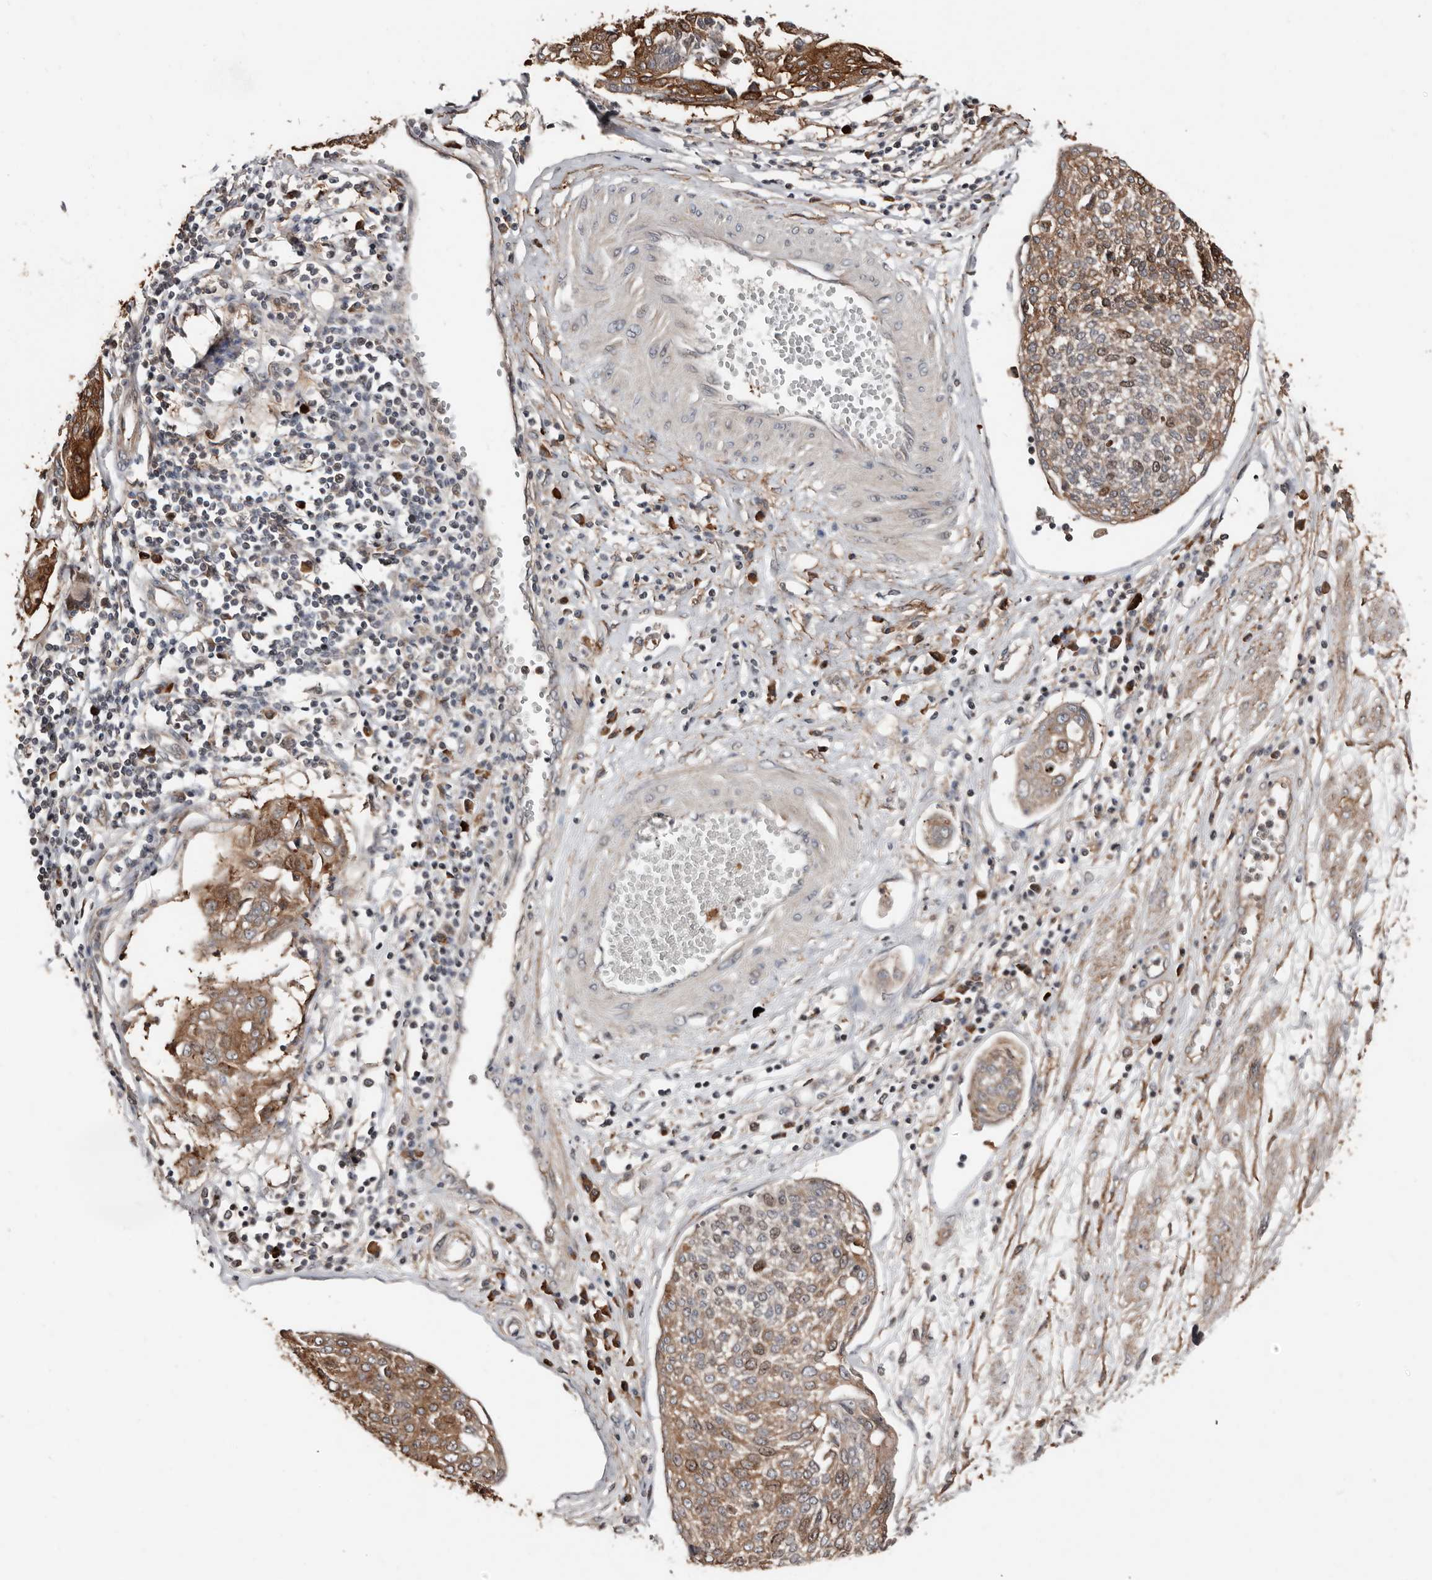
{"staining": {"intensity": "moderate", "quantity": ">75%", "location": "cytoplasmic/membranous"}, "tissue": "cervical cancer", "cell_type": "Tumor cells", "image_type": "cancer", "snomed": [{"axis": "morphology", "description": "Squamous cell carcinoma, NOS"}, {"axis": "topography", "description": "Cervix"}], "caption": "Tumor cells show moderate cytoplasmic/membranous staining in about >75% of cells in cervical cancer.", "gene": "SMYD4", "patient": {"sex": "female", "age": 34}}